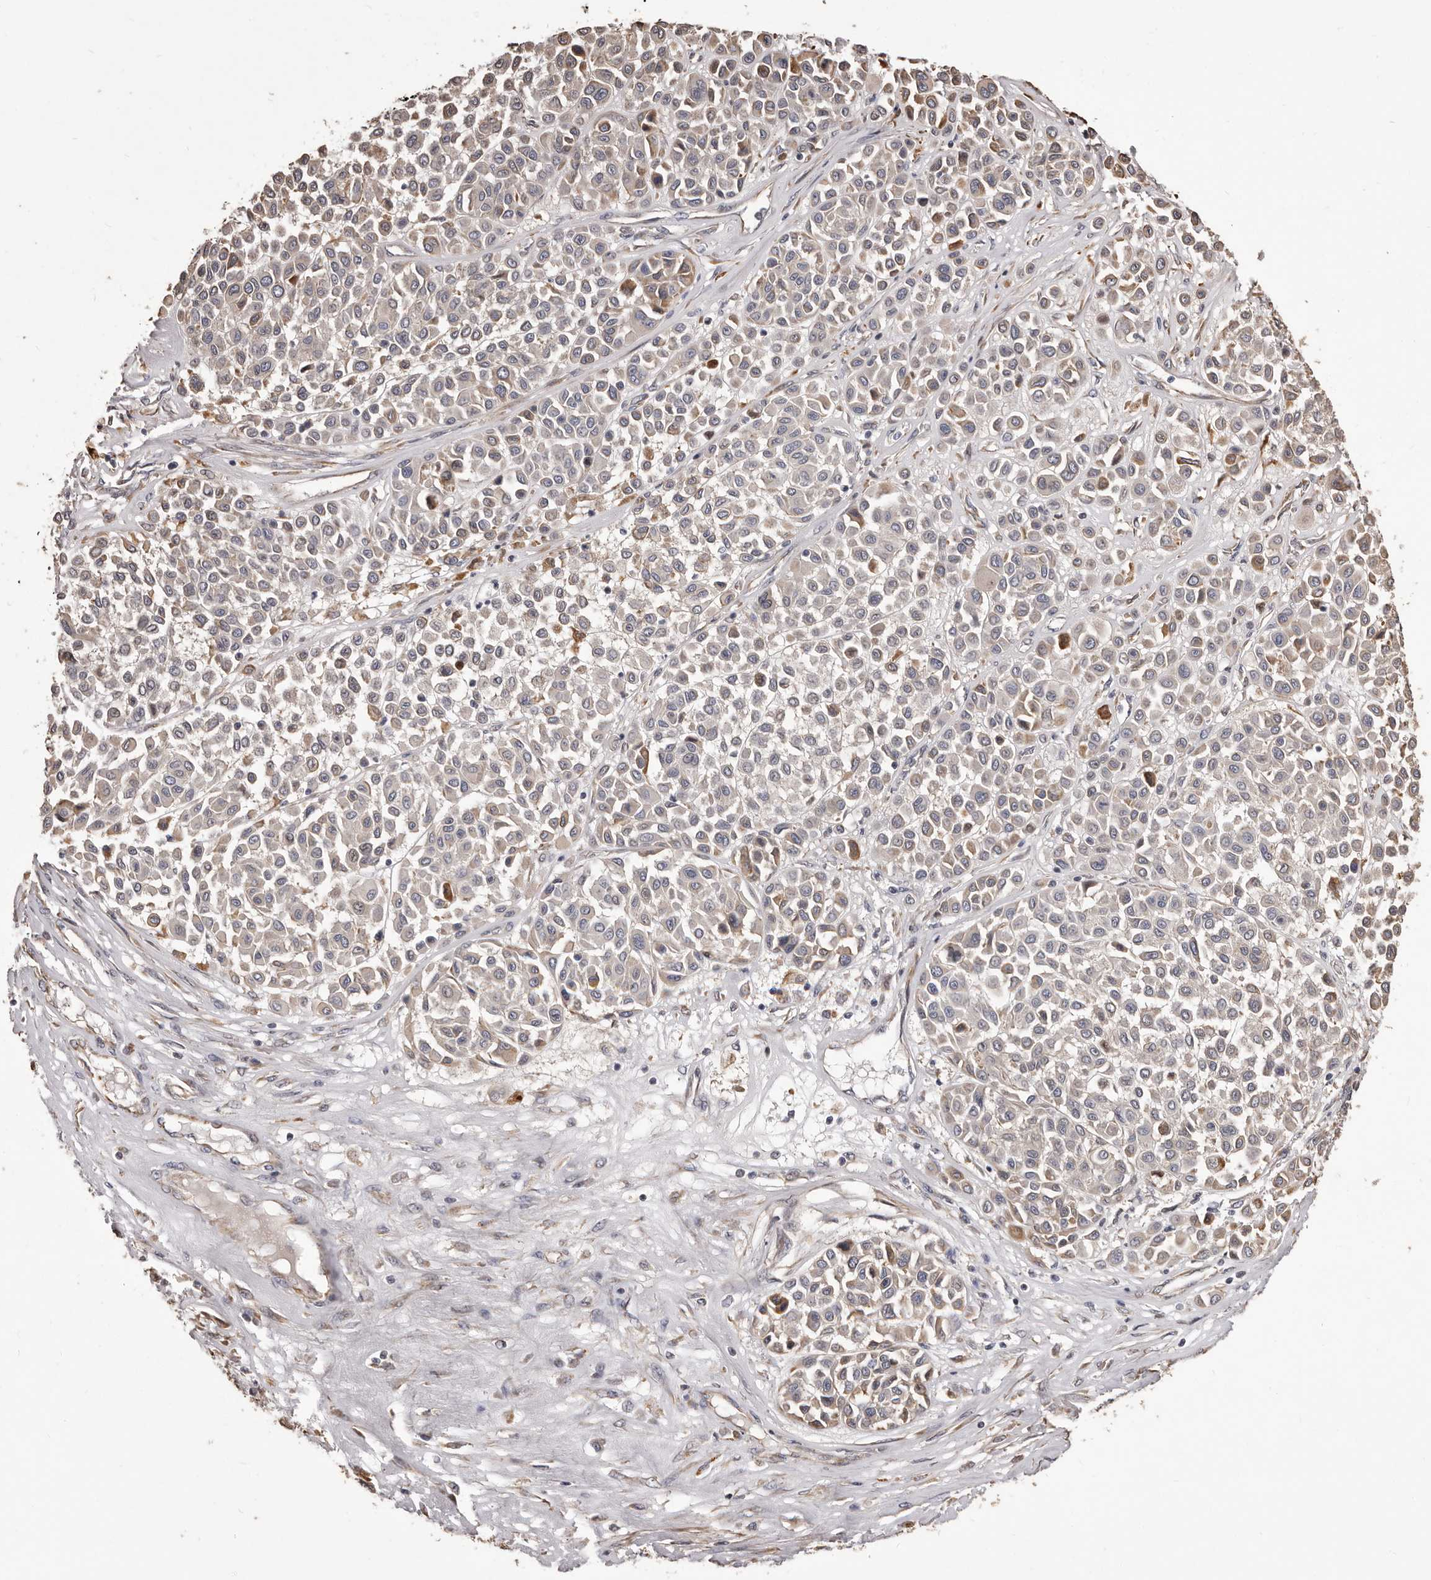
{"staining": {"intensity": "weak", "quantity": "25%-75%", "location": "cytoplasmic/membranous"}, "tissue": "melanoma", "cell_type": "Tumor cells", "image_type": "cancer", "snomed": [{"axis": "morphology", "description": "Malignant melanoma, Metastatic site"}, {"axis": "topography", "description": "Soft tissue"}], "caption": "Immunohistochemical staining of melanoma reveals weak cytoplasmic/membranous protein expression in approximately 25%-75% of tumor cells. (brown staining indicates protein expression, while blue staining denotes nuclei).", "gene": "ALPK1", "patient": {"sex": "male", "age": 41}}